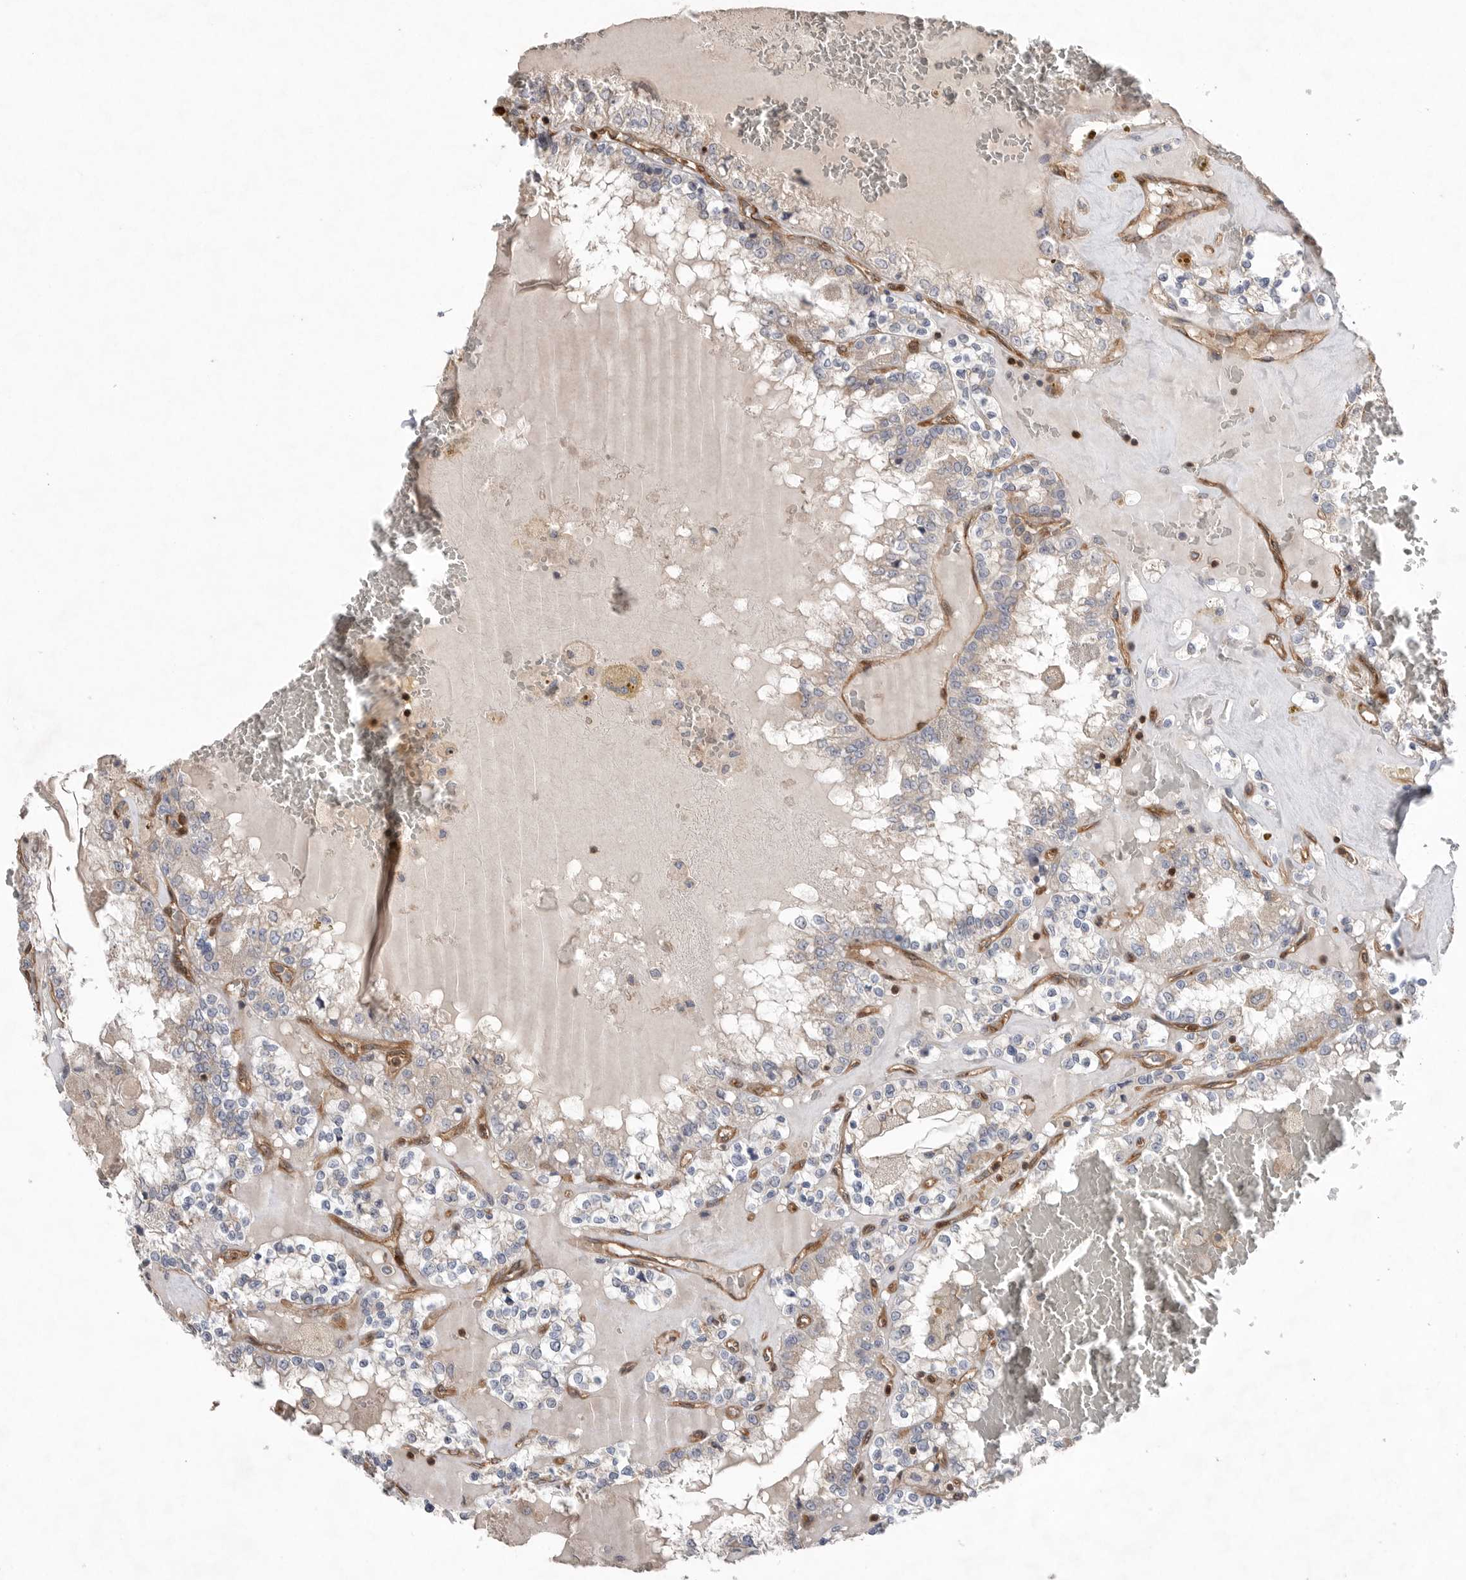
{"staining": {"intensity": "negative", "quantity": "none", "location": "none"}, "tissue": "renal cancer", "cell_type": "Tumor cells", "image_type": "cancer", "snomed": [{"axis": "morphology", "description": "Adenocarcinoma, NOS"}, {"axis": "topography", "description": "Kidney"}], "caption": "Protein analysis of renal adenocarcinoma exhibits no significant expression in tumor cells.", "gene": "PRKCH", "patient": {"sex": "female", "age": 56}}